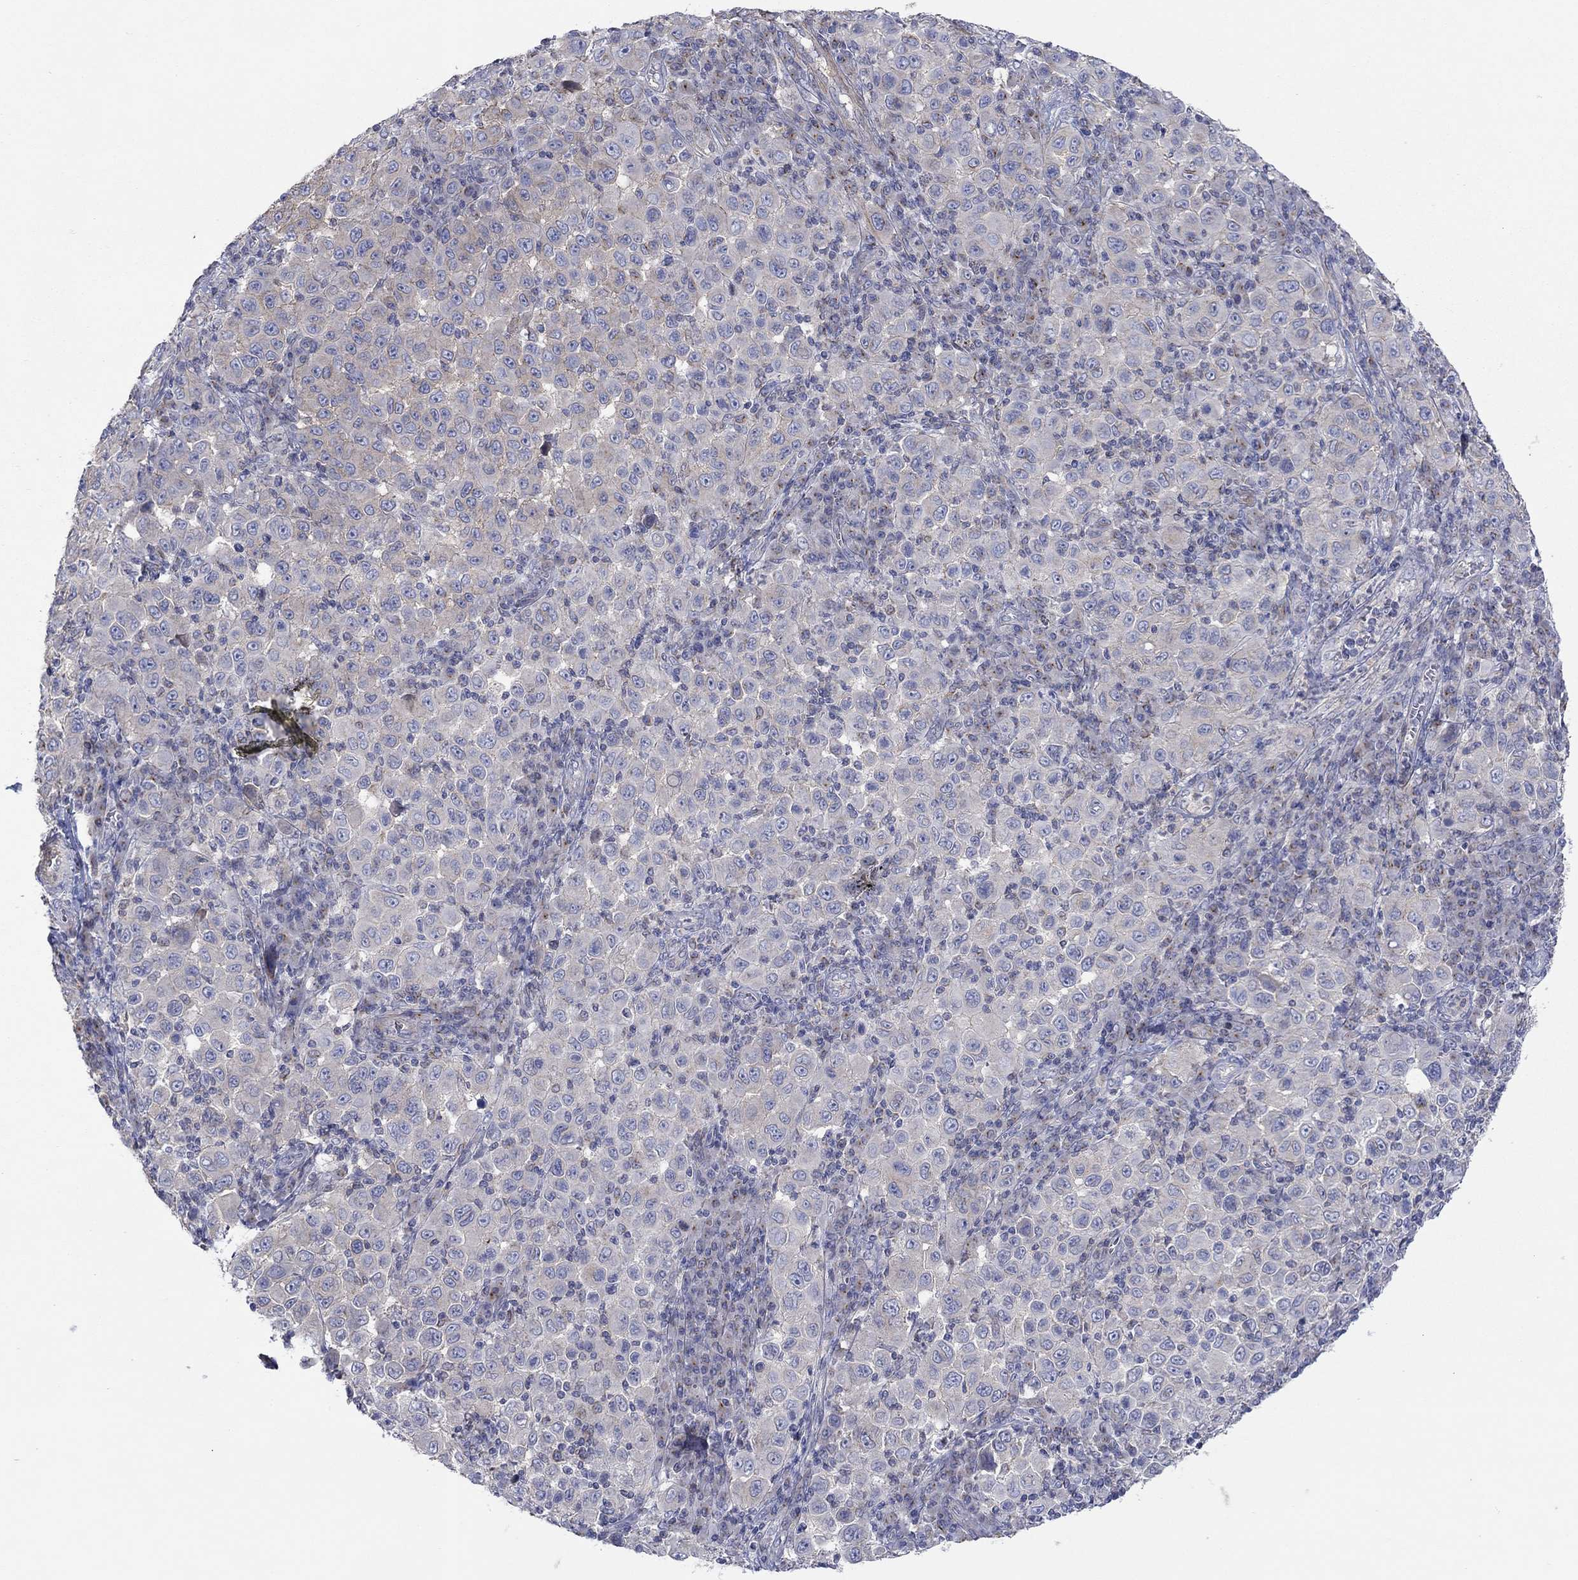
{"staining": {"intensity": "negative", "quantity": "none", "location": "none"}, "tissue": "melanoma", "cell_type": "Tumor cells", "image_type": "cancer", "snomed": [{"axis": "morphology", "description": "Malignant melanoma, NOS"}, {"axis": "topography", "description": "Skin"}], "caption": "This is an immunohistochemistry (IHC) image of human malignant melanoma. There is no positivity in tumor cells.", "gene": "TPRN", "patient": {"sex": "female", "age": 57}}